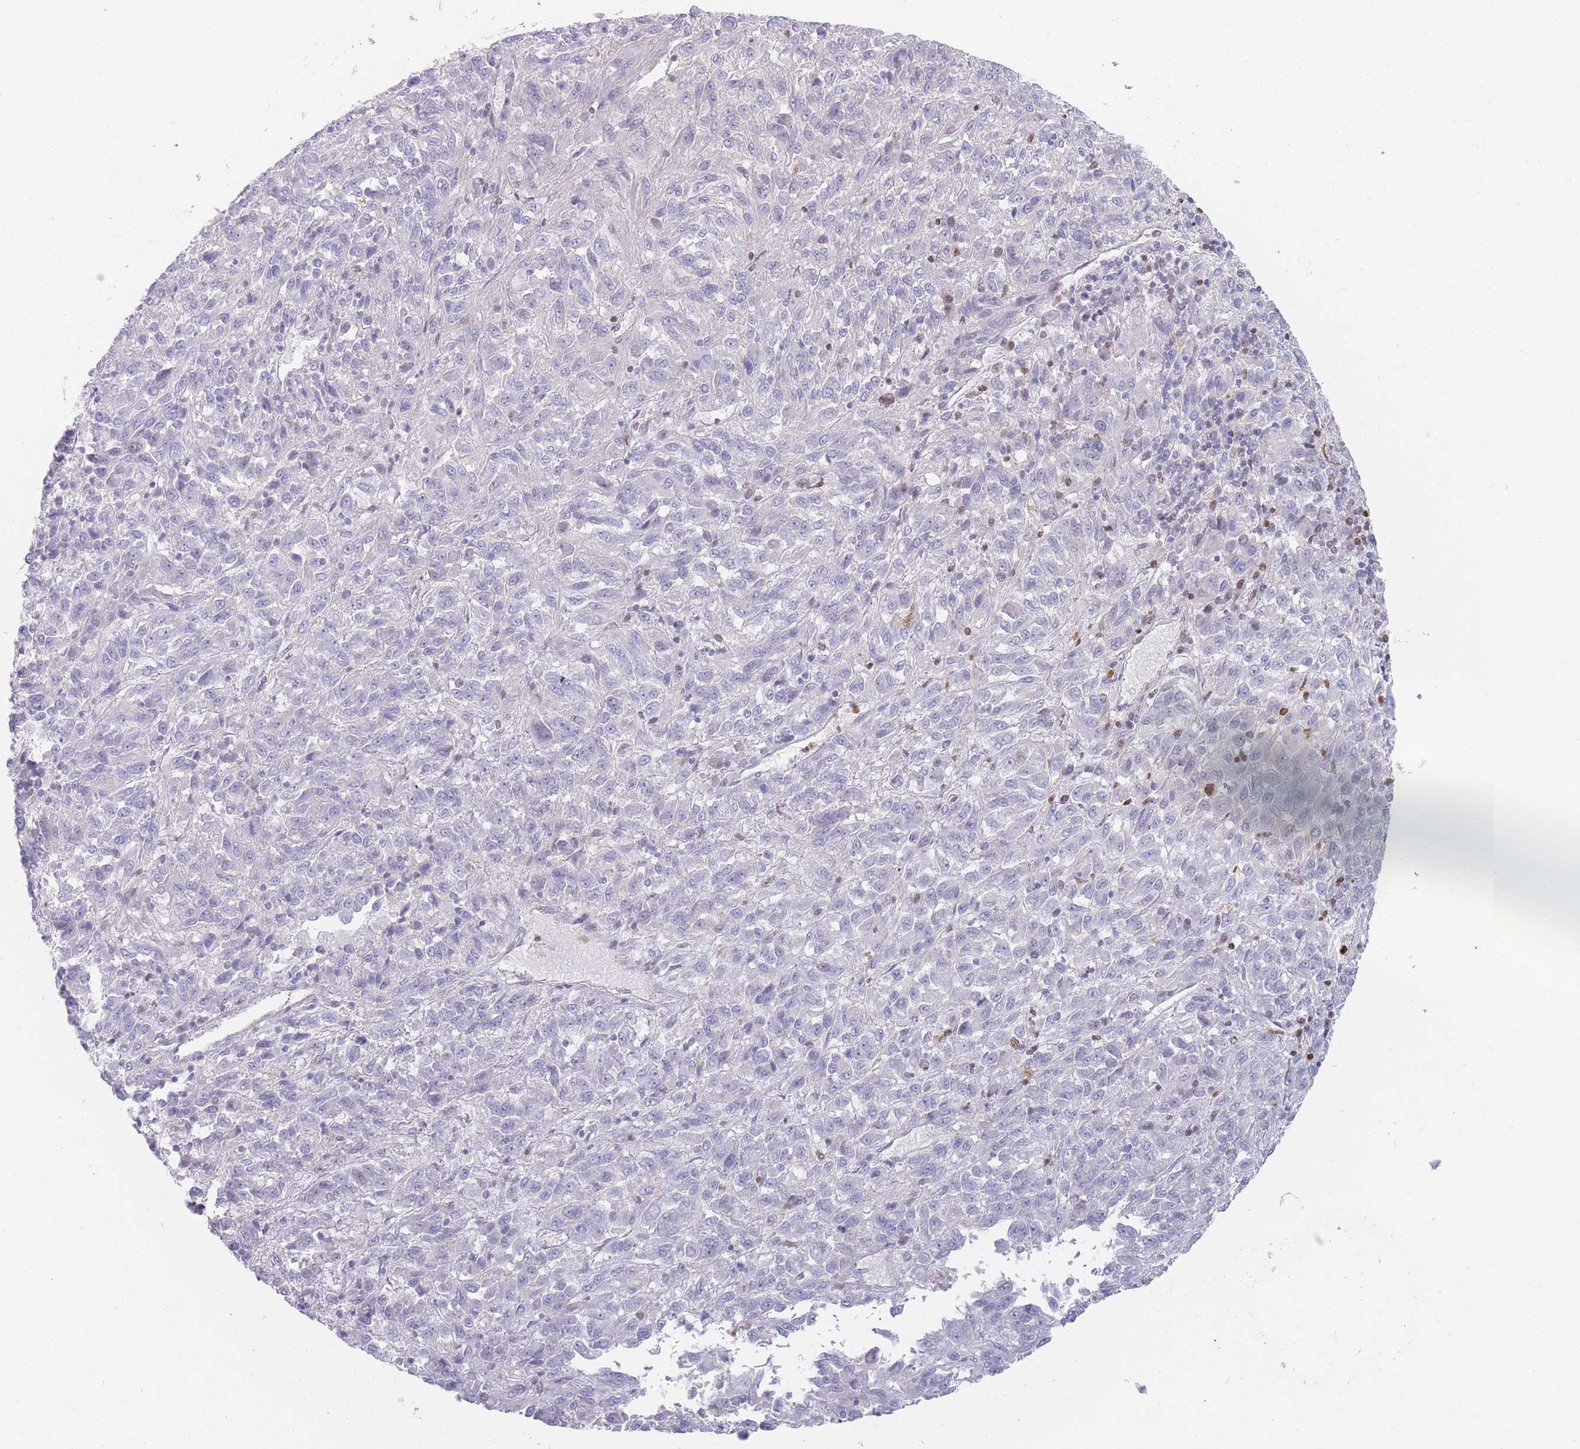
{"staining": {"intensity": "negative", "quantity": "none", "location": "none"}, "tissue": "melanoma", "cell_type": "Tumor cells", "image_type": "cancer", "snomed": [{"axis": "morphology", "description": "Malignant melanoma, Metastatic site"}, {"axis": "topography", "description": "Lung"}], "caption": "Immunohistochemistry (IHC) micrograph of neoplastic tissue: malignant melanoma (metastatic site) stained with DAB (3,3'-diaminobenzidine) displays no significant protein expression in tumor cells.", "gene": "PRG4", "patient": {"sex": "male", "age": 64}}